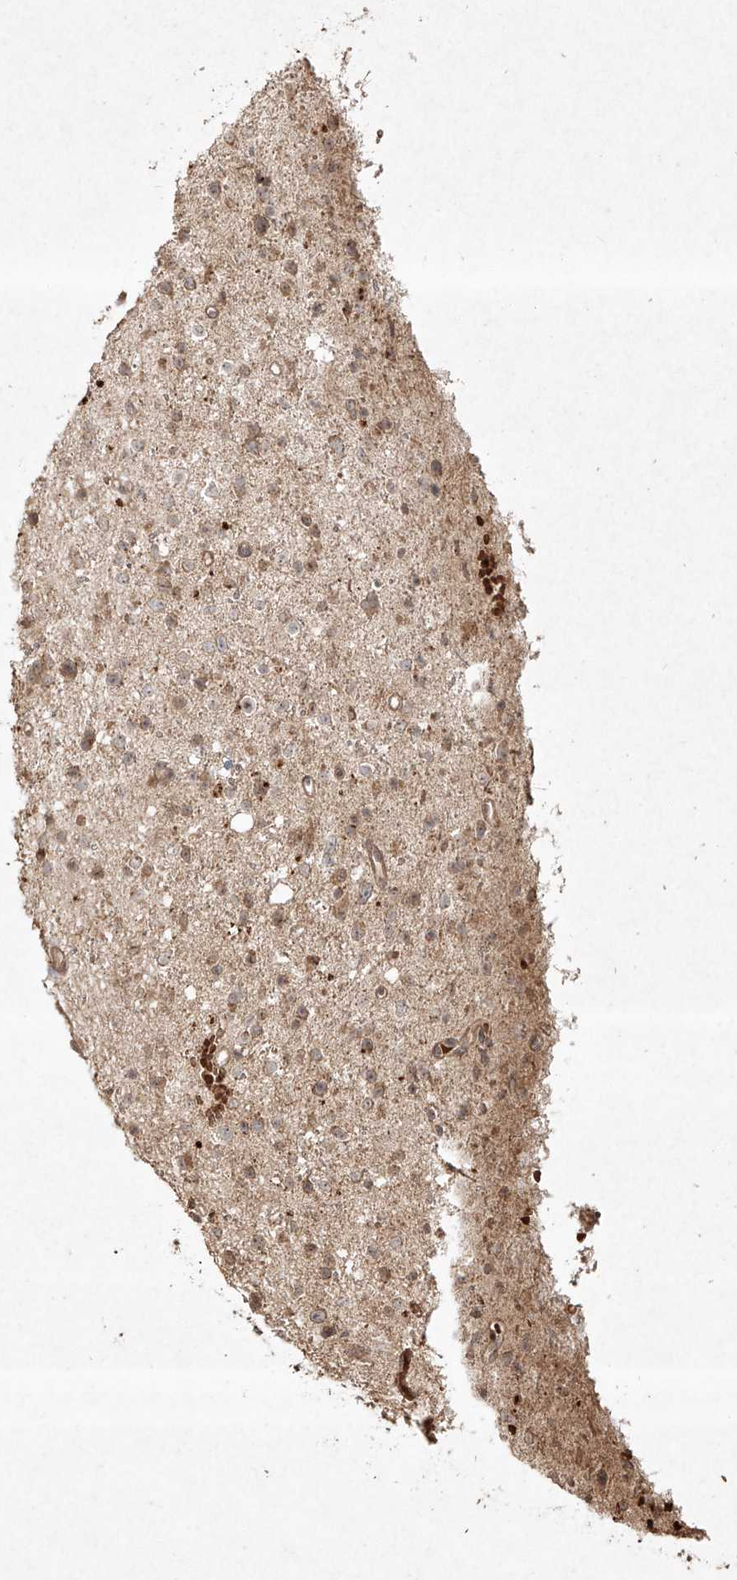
{"staining": {"intensity": "weak", "quantity": "25%-75%", "location": "cytoplasmic/membranous"}, "tissue": "glioma", "cell_type": "Tumor cells", "image_type": "cancer", "snomed": [{"axis": "morphology", "description": "Glioma, malignant, Low grade"}, {"axis": "topography", "description": "Brain"}], "caption": "Immunohistochemical staining of human glioma displays low levels of weak cytoplasmic/membranous staining in approximately 25%-75% of tumor cells.", "gene": "CYYR1", "patient": {"sex": "female", "age": 37}}